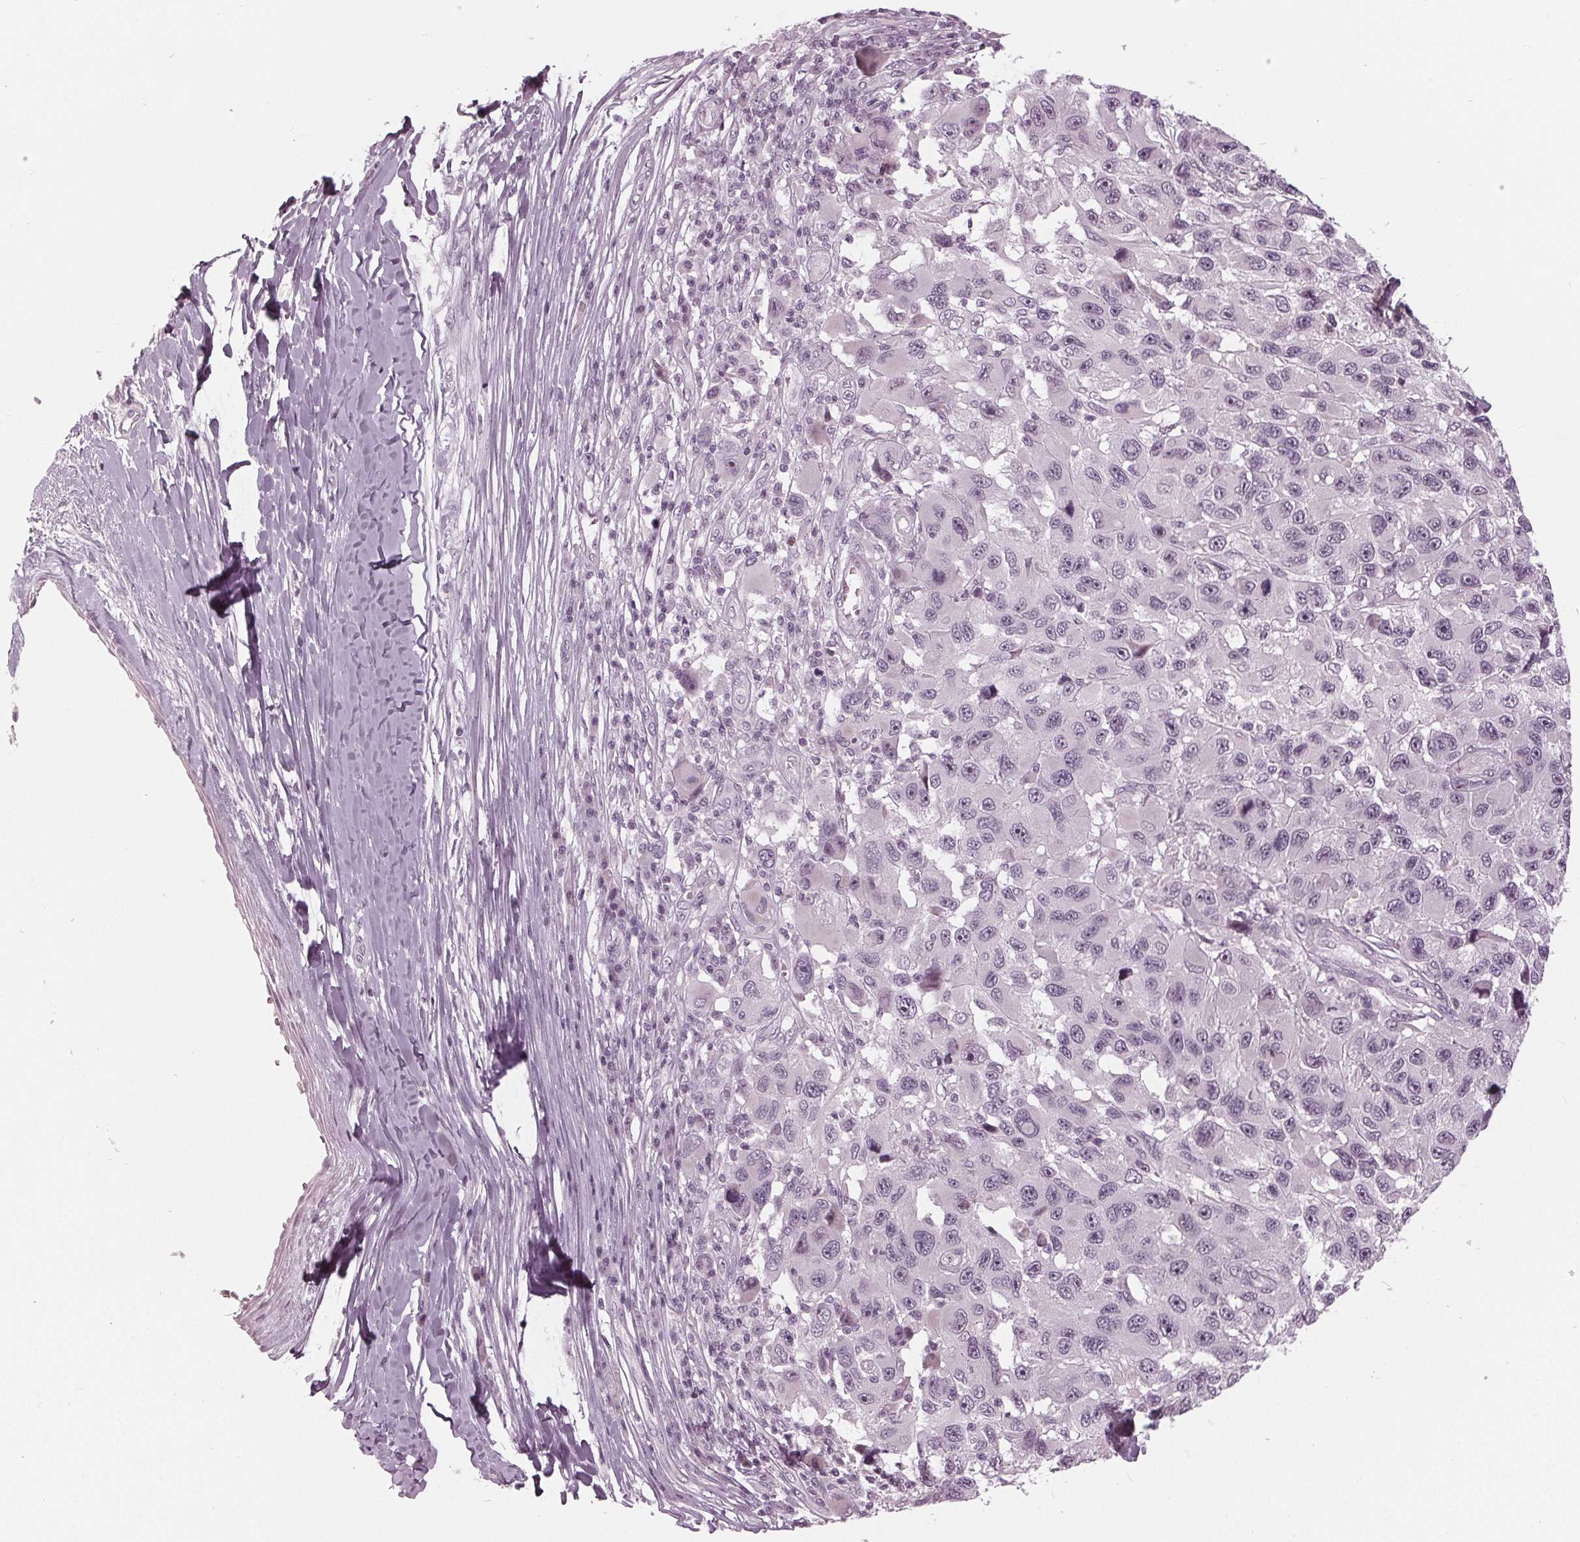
{"staining": {"intensity": "negative", "quantity": "none", "location": "none"}, "tissue": "melanoma", "cell_type": "Tumor cells", "image_type": "cancer", "snomed": [{"axis": "morphology", "description": "Malignant melanoma, NOS"}, {"axis": "topography", "description": "Skin"}], "caption": "The immunohistochemistry (IHC) micrograph has no significant expression in tumor cells of malignant melanoma tissue. The staining was performed using DAB (3,3'-diaminobenzidine) to visualize the protein expression in brown, while the nuclei were stained in blue with hematoxylin (Magnification: 20x).", "gene": "ADPRHL1", "patient": {"sex": "male", "age": 53}}